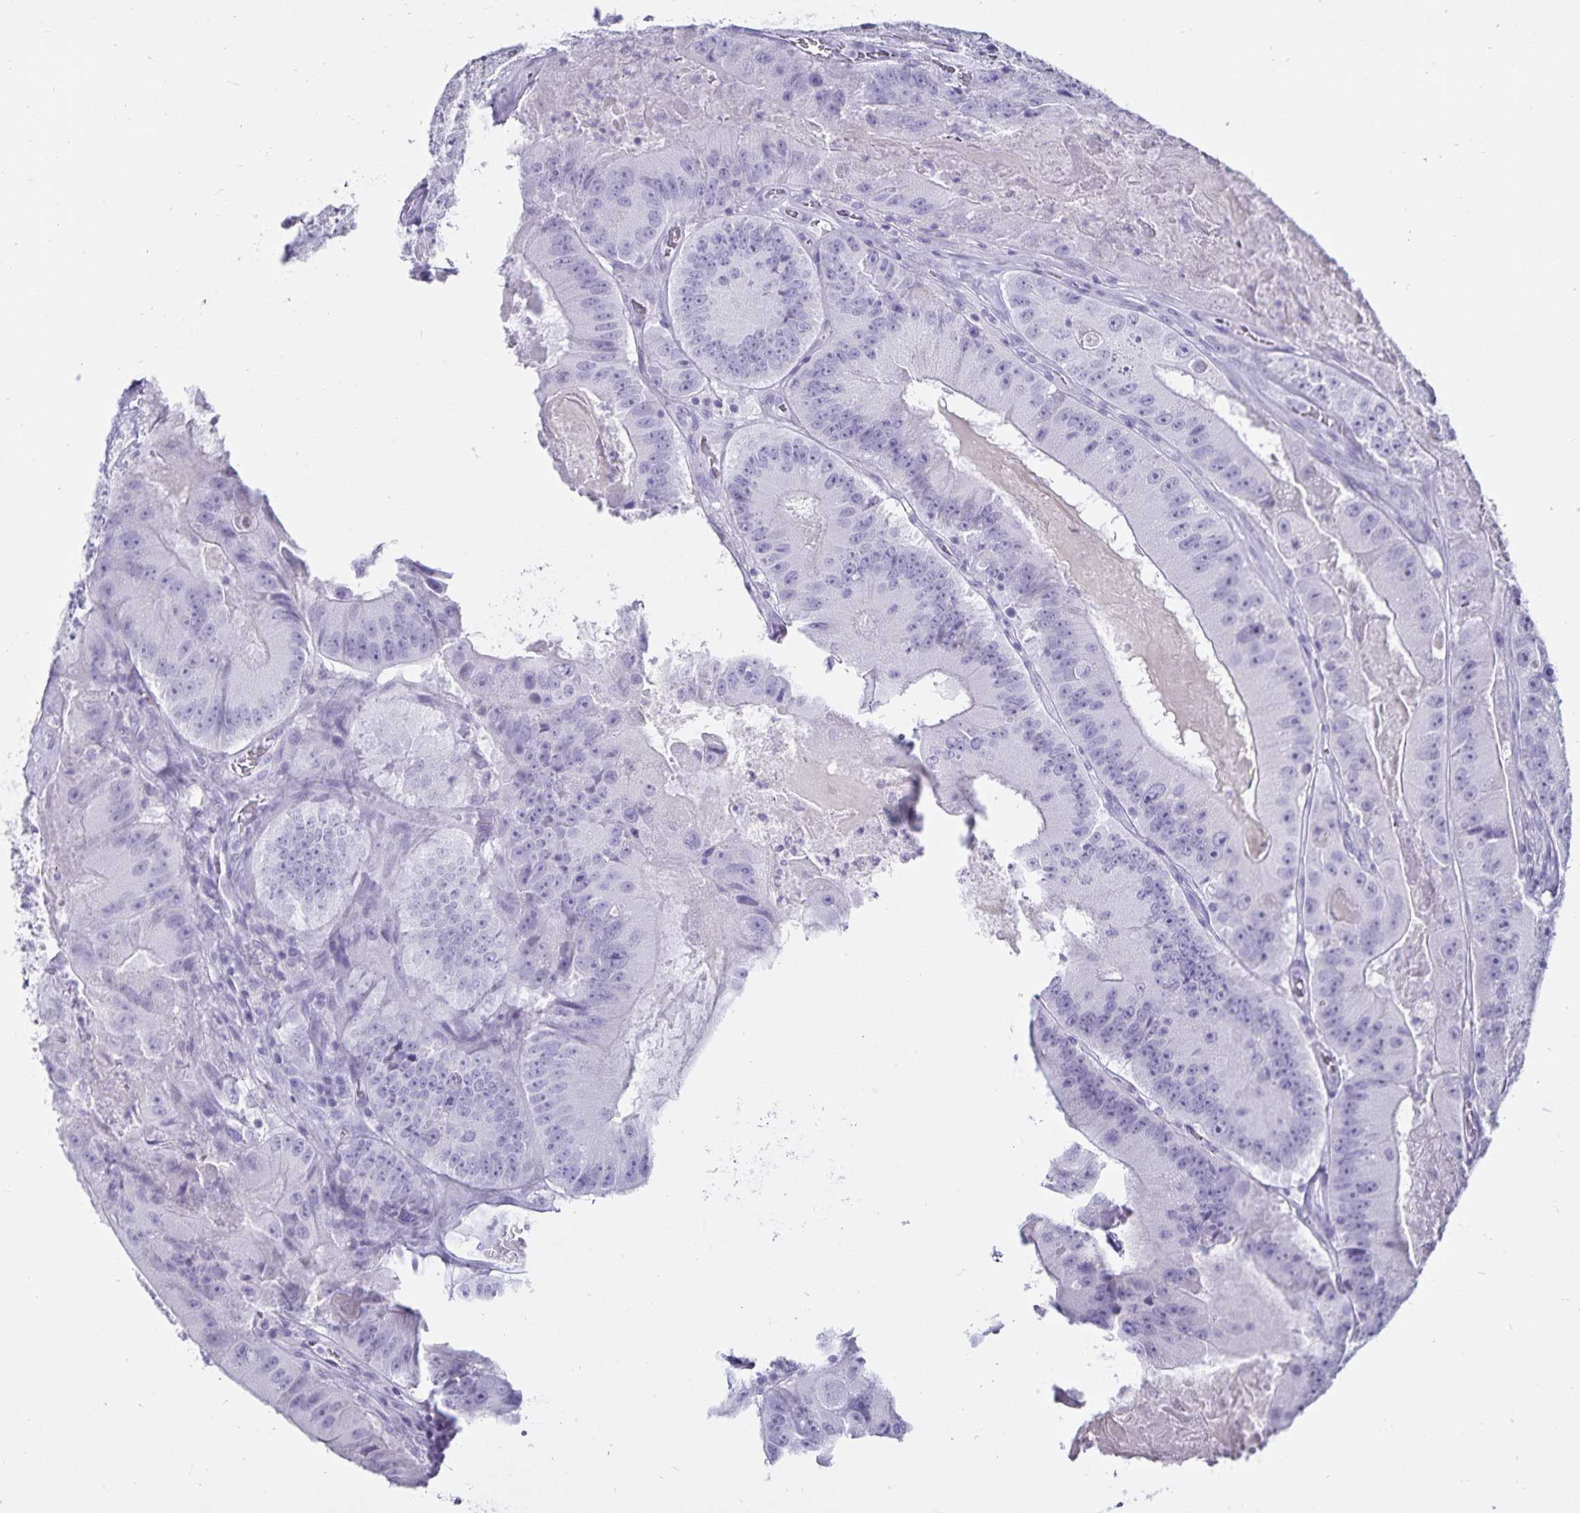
{"staining": {"intensity": "negative", "quantity": "none", "location": "none"}, "tissue": "colorectal cancer", "cell_type": "Tumor cells", "image_type": "cancer", "snomed": [{"axis": "morphology", "description": "Adenocarcinoma, NOS"}, {"axis": "topography", "description": "Colon"}], "caption": "IHC image of human colorectal adenocarcinoma stained for a protein (brown), which exhibits no staining in tumor cells. Brightfield microscopy of immunohistochemistry (IHC) stained with DAB (3,3'-diaminobenzidine) (brown) and hematoxylin (blue), captured at high magnification.", "gene": "DEFA6", "patient": {"sex": "female", "age": 86}}